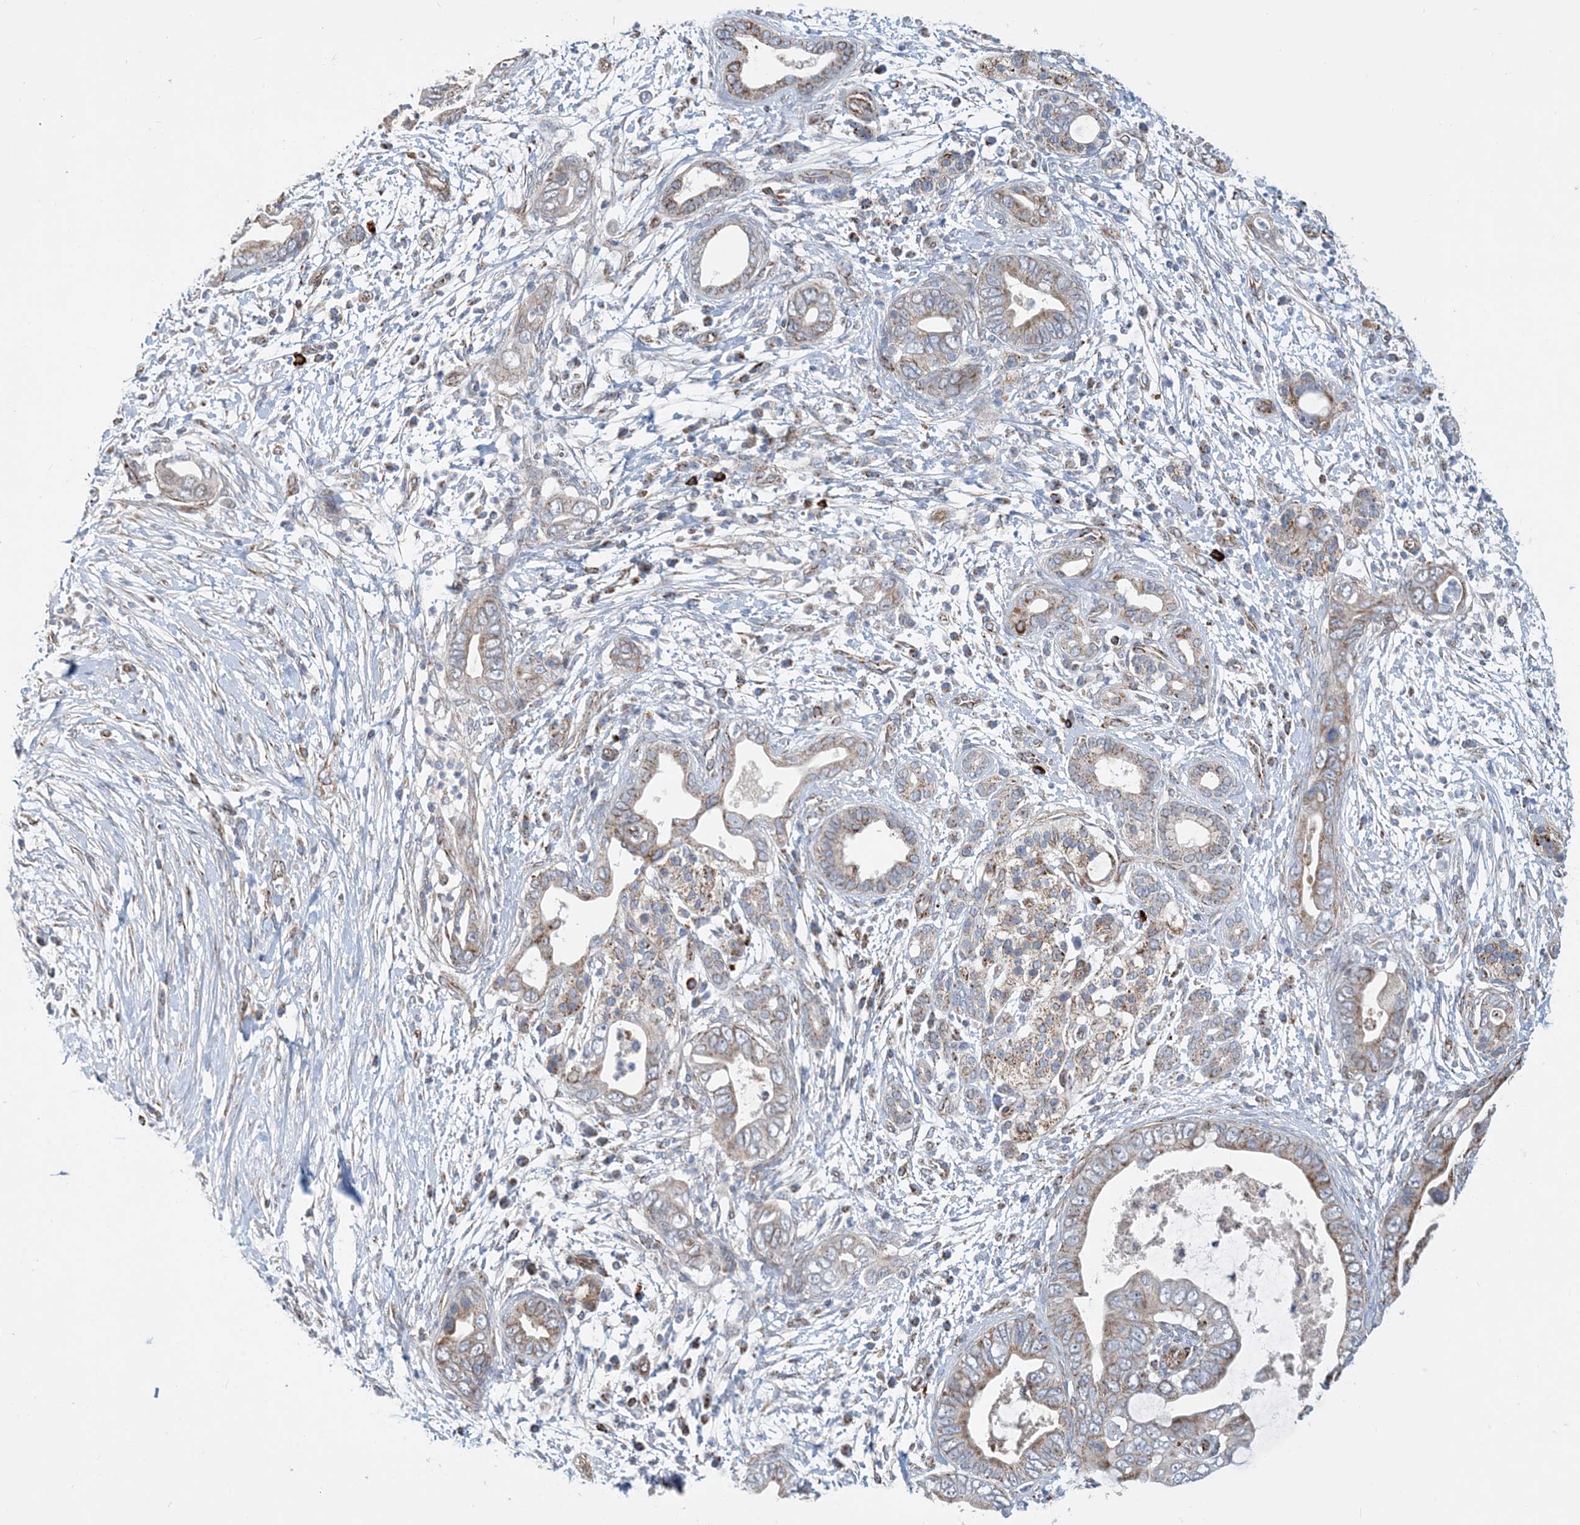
{"staining": {"intensity": "weak", "quantity": ">75%", "location": "cytoplasmic/membranous"}, "tissue": "pancreatic cancer", "cell_type": "Tumor cells", "image_type": "cancer", "snomed": [{"axis": "morphology", "description": "Adenocarcinoma, NOS"}, {"axis": "topography", "description": "Pancreas"}], "caption": "A micrograph of human pancreatic cancer (adenocarcinoma) stained for a protein shows weak cytoplasmic/membranous brown staining in tumor cells. The staining was performed using DAB to visualize the protein expression in brown, while the nuclei were stained in blue with hematoxylin (Magnification: 20x).", "gene": "PCDHGA1", "patient": {"sex": "male", "age": 75}}